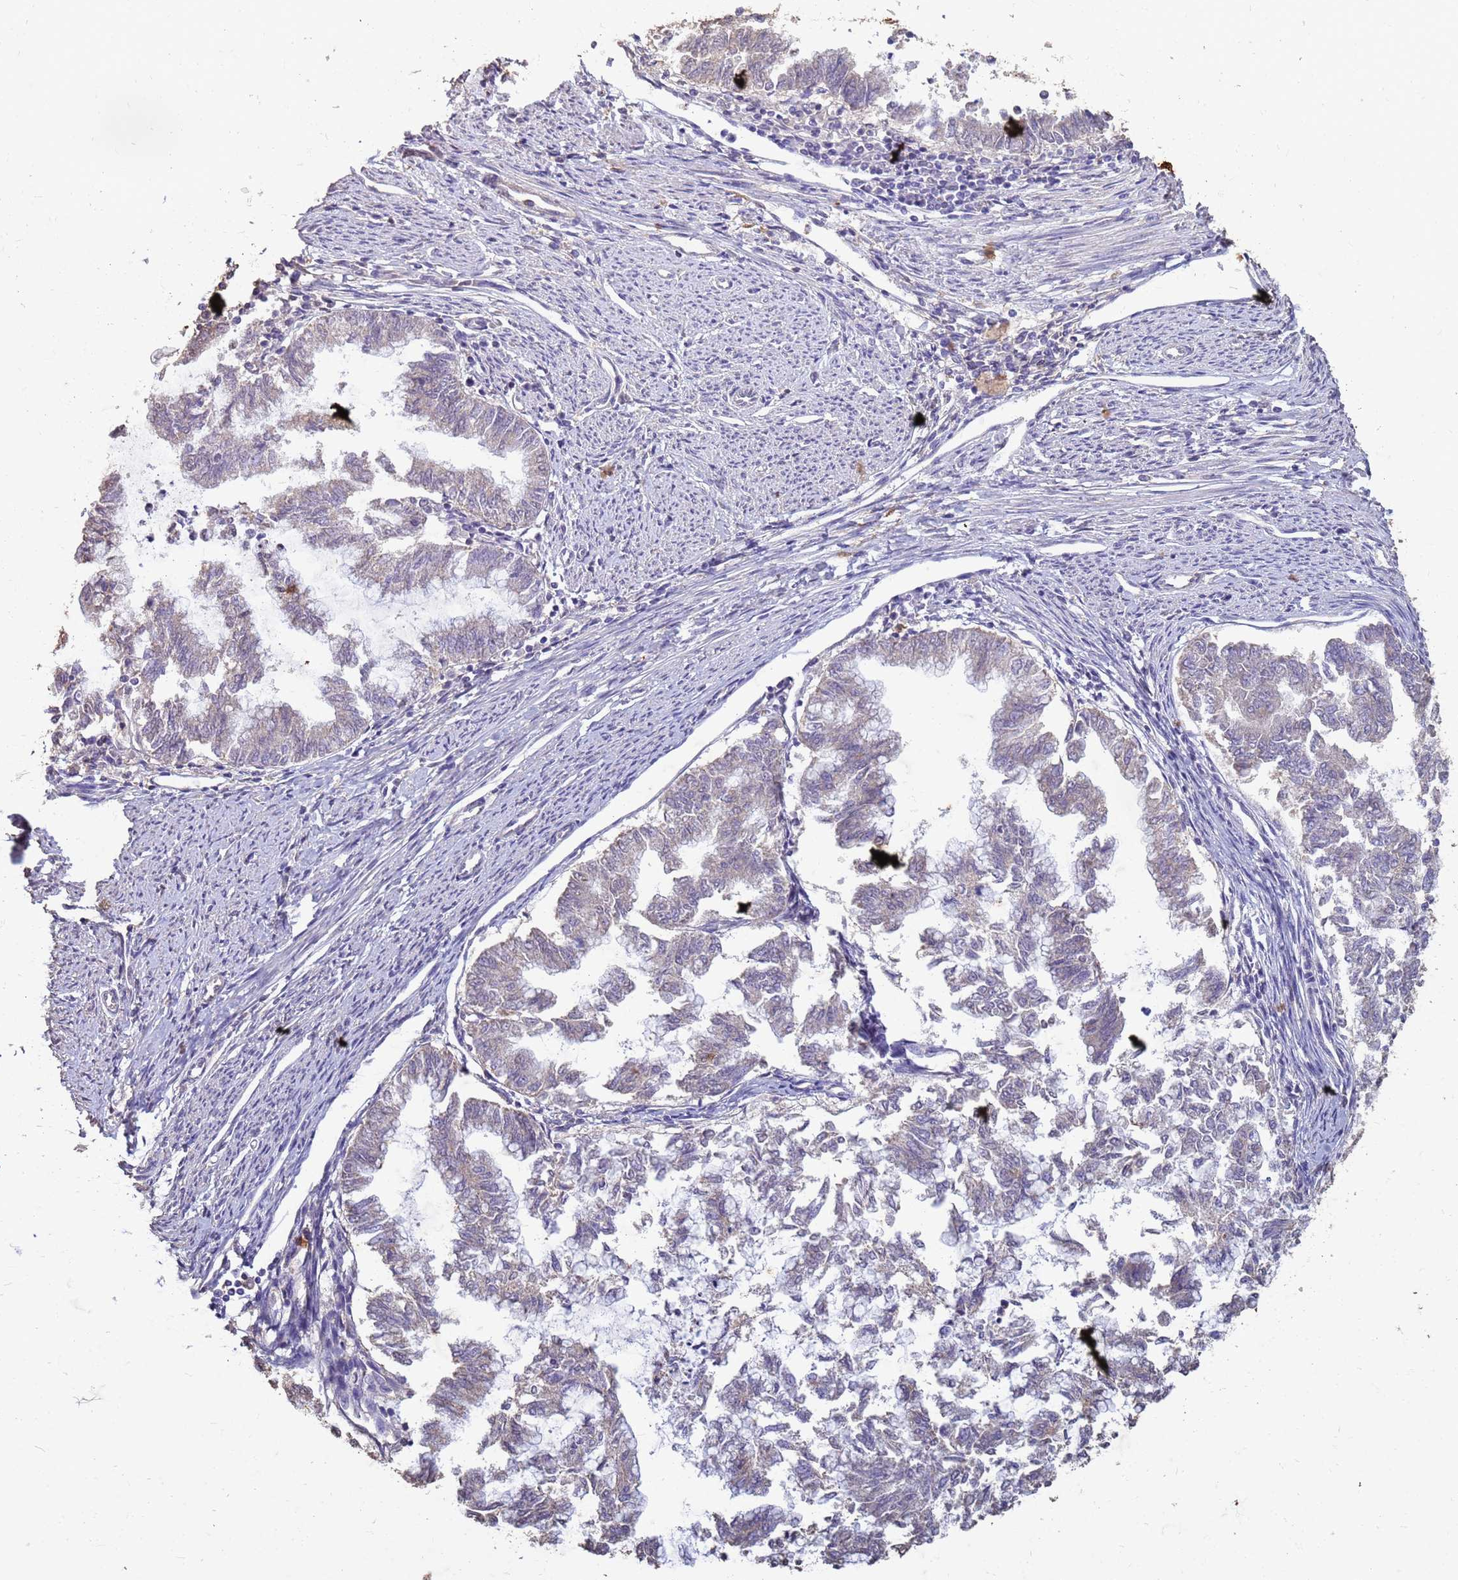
{"staining": {"intensity": "negative", "quantity": "none", "location": "none"}, "tissue": "endometrial cancer", "cell_type": "Tumor cells", "image_type": "cancer", "snomed": [{"axis": "morphology", "description": "Adenocarcinoma, NOS"}, {"axis": "topography", "description": "Endometrium"}], "caption": "Endometrial adenocarcinoma stained for a protein using immunohistochemistry demonstrates no positivity tumor cells.", "gene": "SLC25A15", "patient": {"sex": "female", "age": 79}}